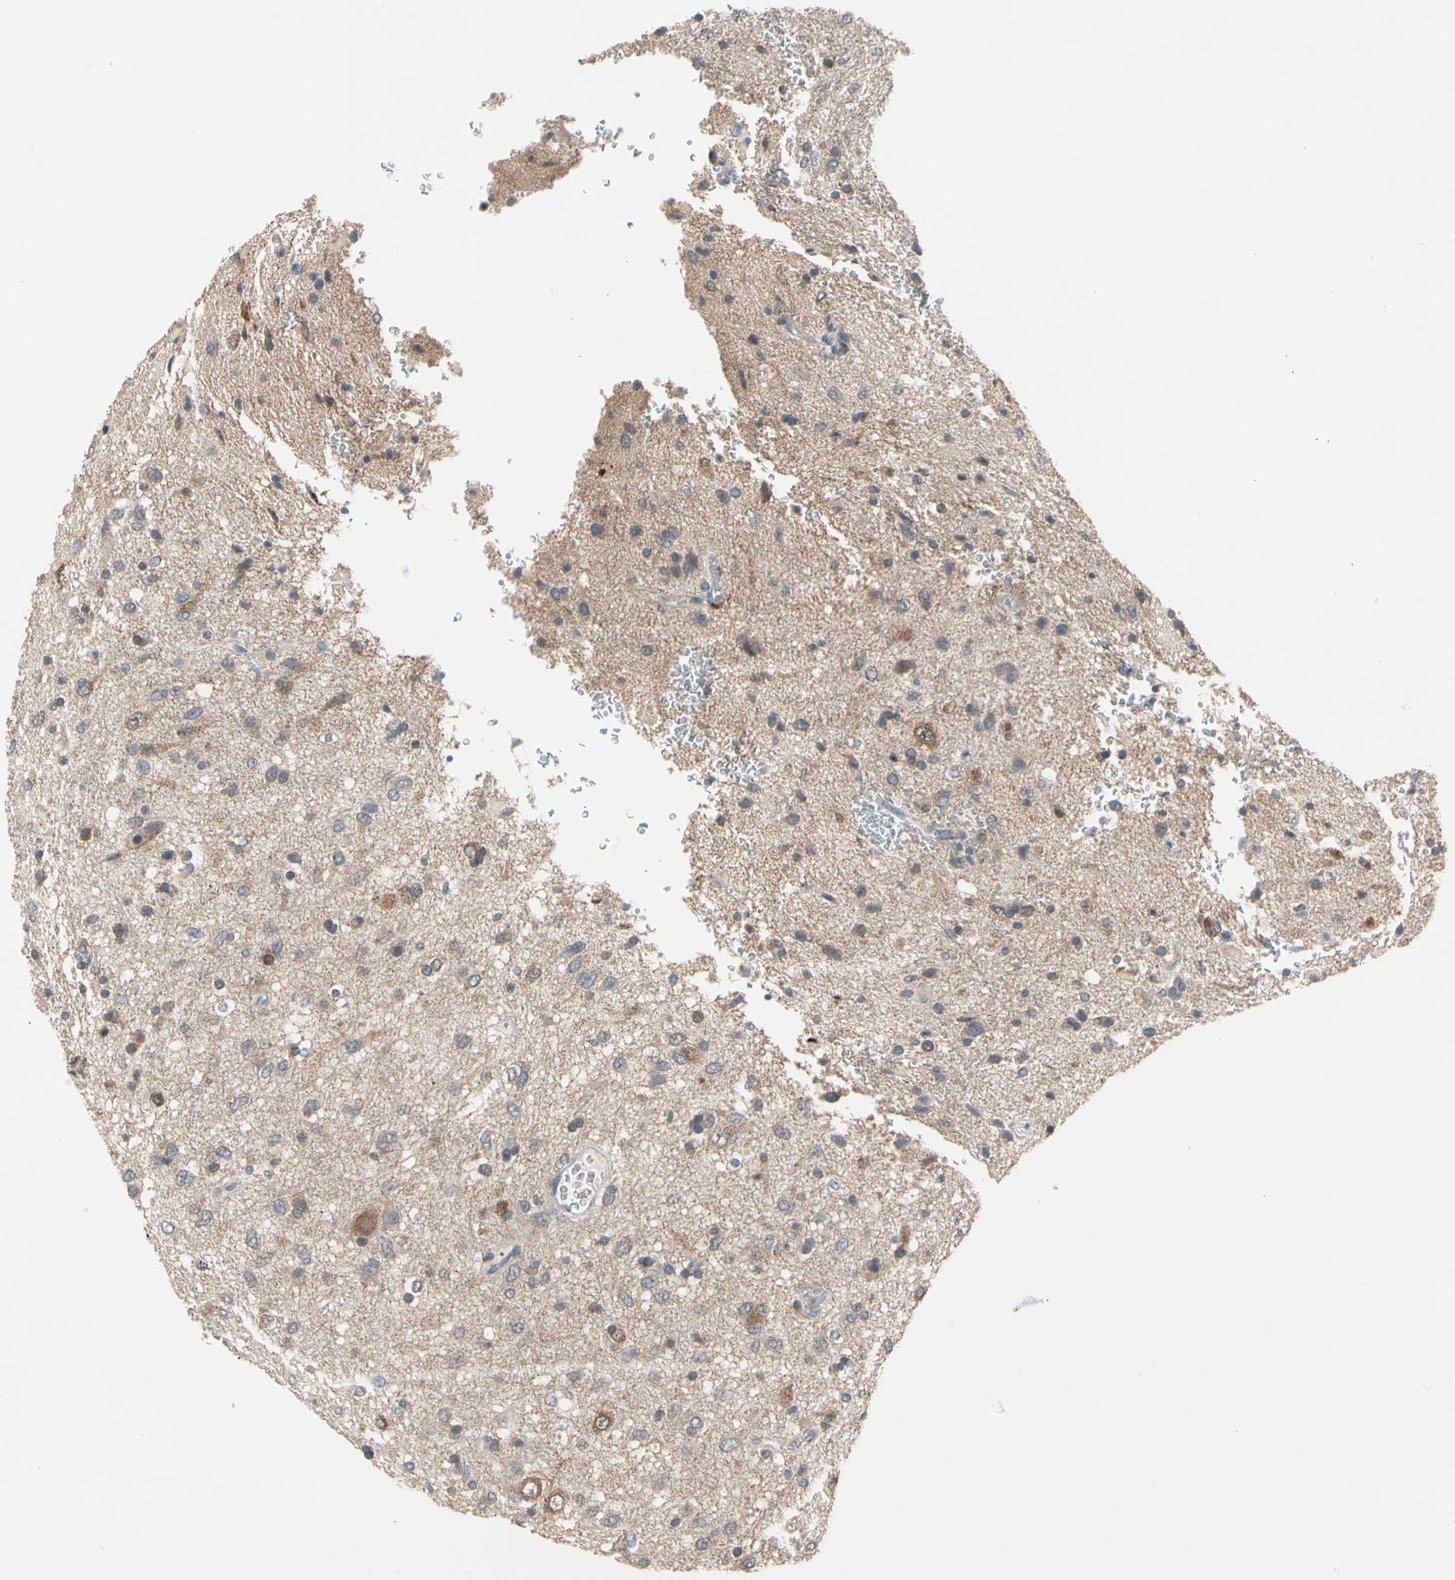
{"staining": {"intensity": "moderate", "quantity": "25%-75%", "location": "cytoplasmic/membranous"}, "tissue": "glioma", "cell_type": "Tumor cells", "image_type": "cancer", "snomed": [{"axis": "morphology", "description": "Glioma, malignant, Low grade"}, {"axis": "topography", "description": "Brain"}], "caption": "Protein positivity by IHC reveals moderate cytoplasmic/membranous staining in approximately 25%-75% of tumor cells in glioma.", "gene": "MARK1", "patient": {"sex": "male", "age": 77}}